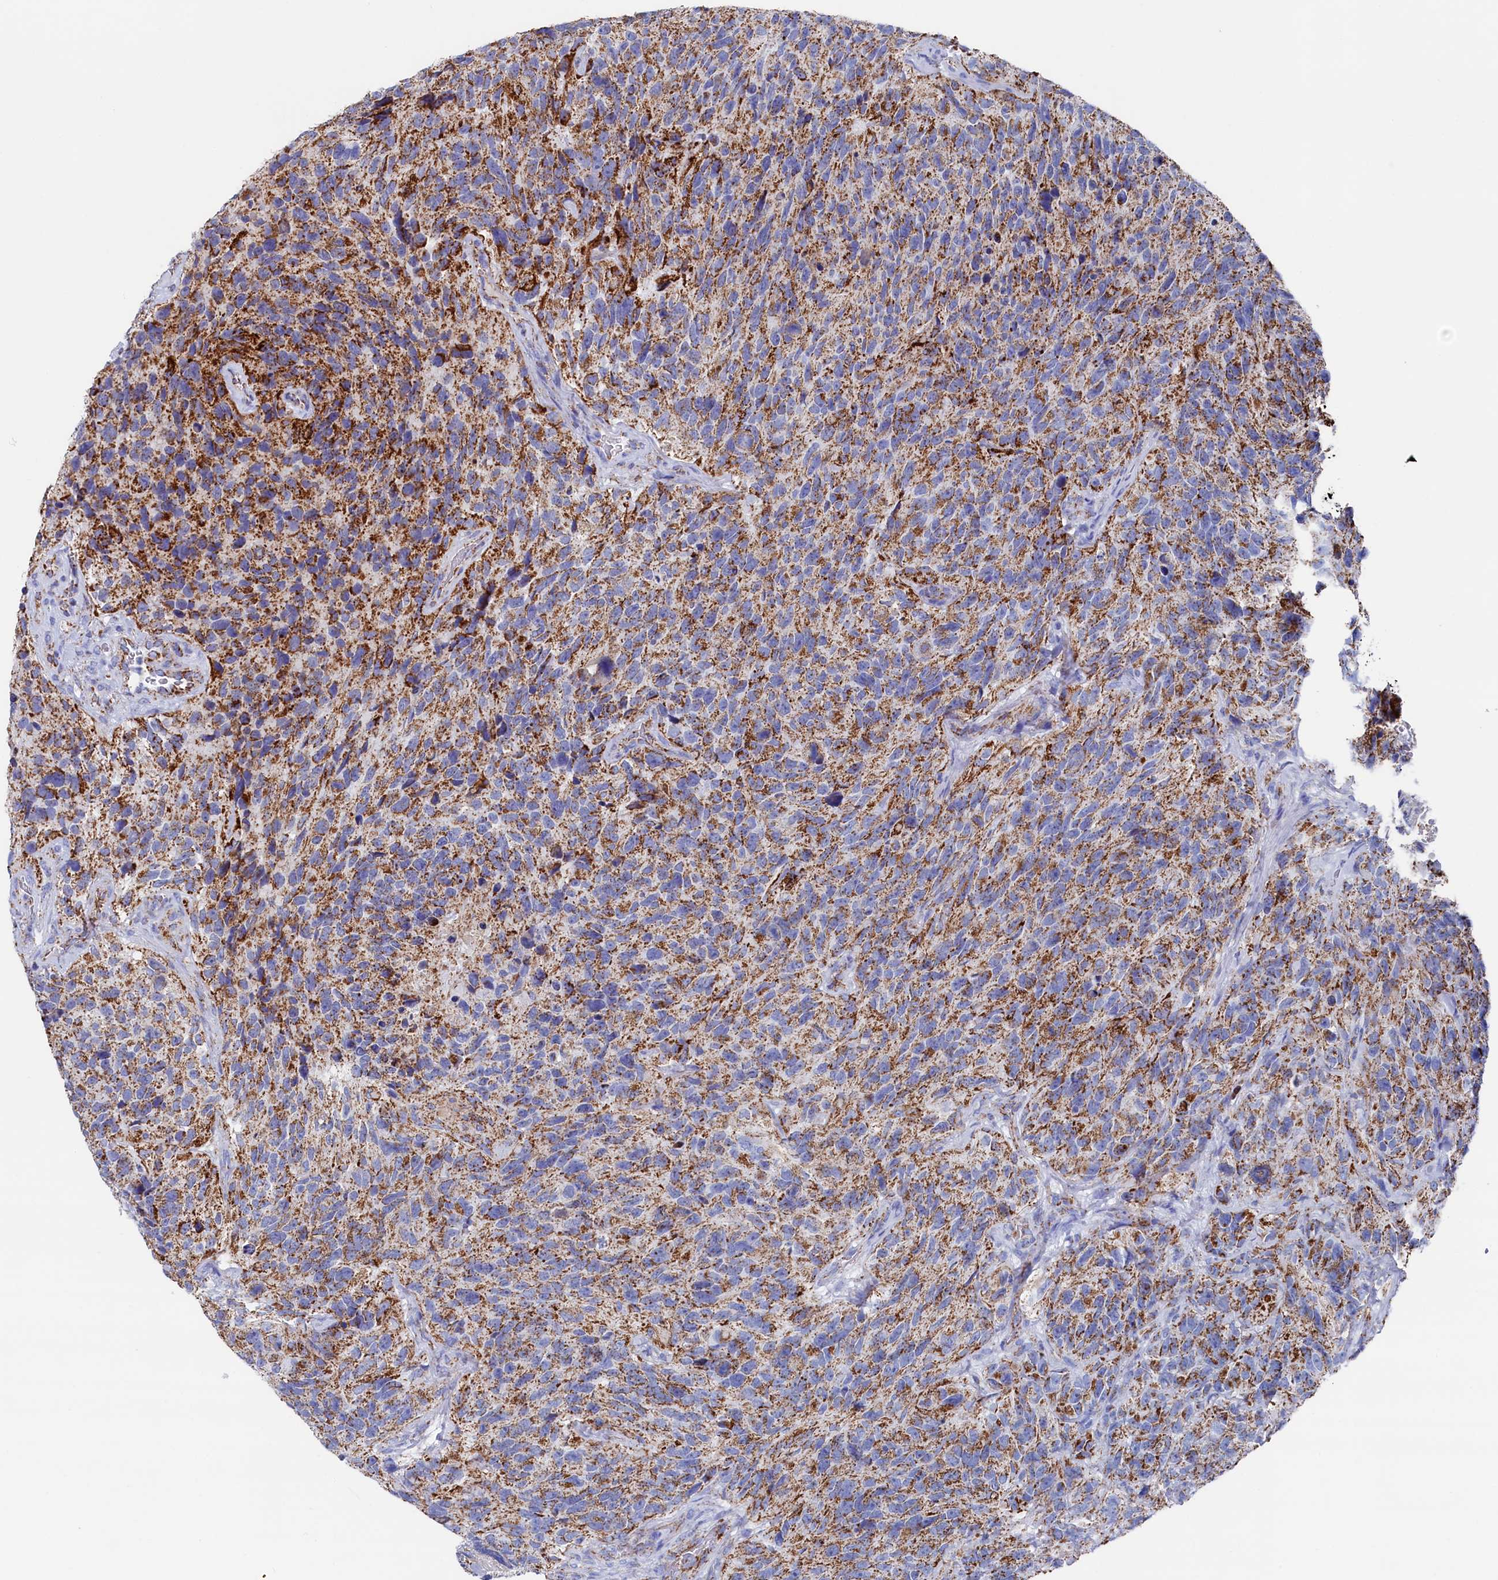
{"staining": {"intensity": "moderate", "quantity": ">75%", "location": "cytoplasmic/membranous"}, "tissue": "glioma", "cell_type": "Tumor cells", "image_type": "cancer", "snomed": [{"axis": "morphology", "description": "Glioma, malignant, High grade"}, {"axis": "topography", "description": "Brain"}], "caption": "Brown immunohistochemical staining in glioma shows moderate cytoplasmic/membranous expression in approximately >75% of tumor cells.", "gene": "MMAB", "patient": {"sex": "male", "age": 69}}